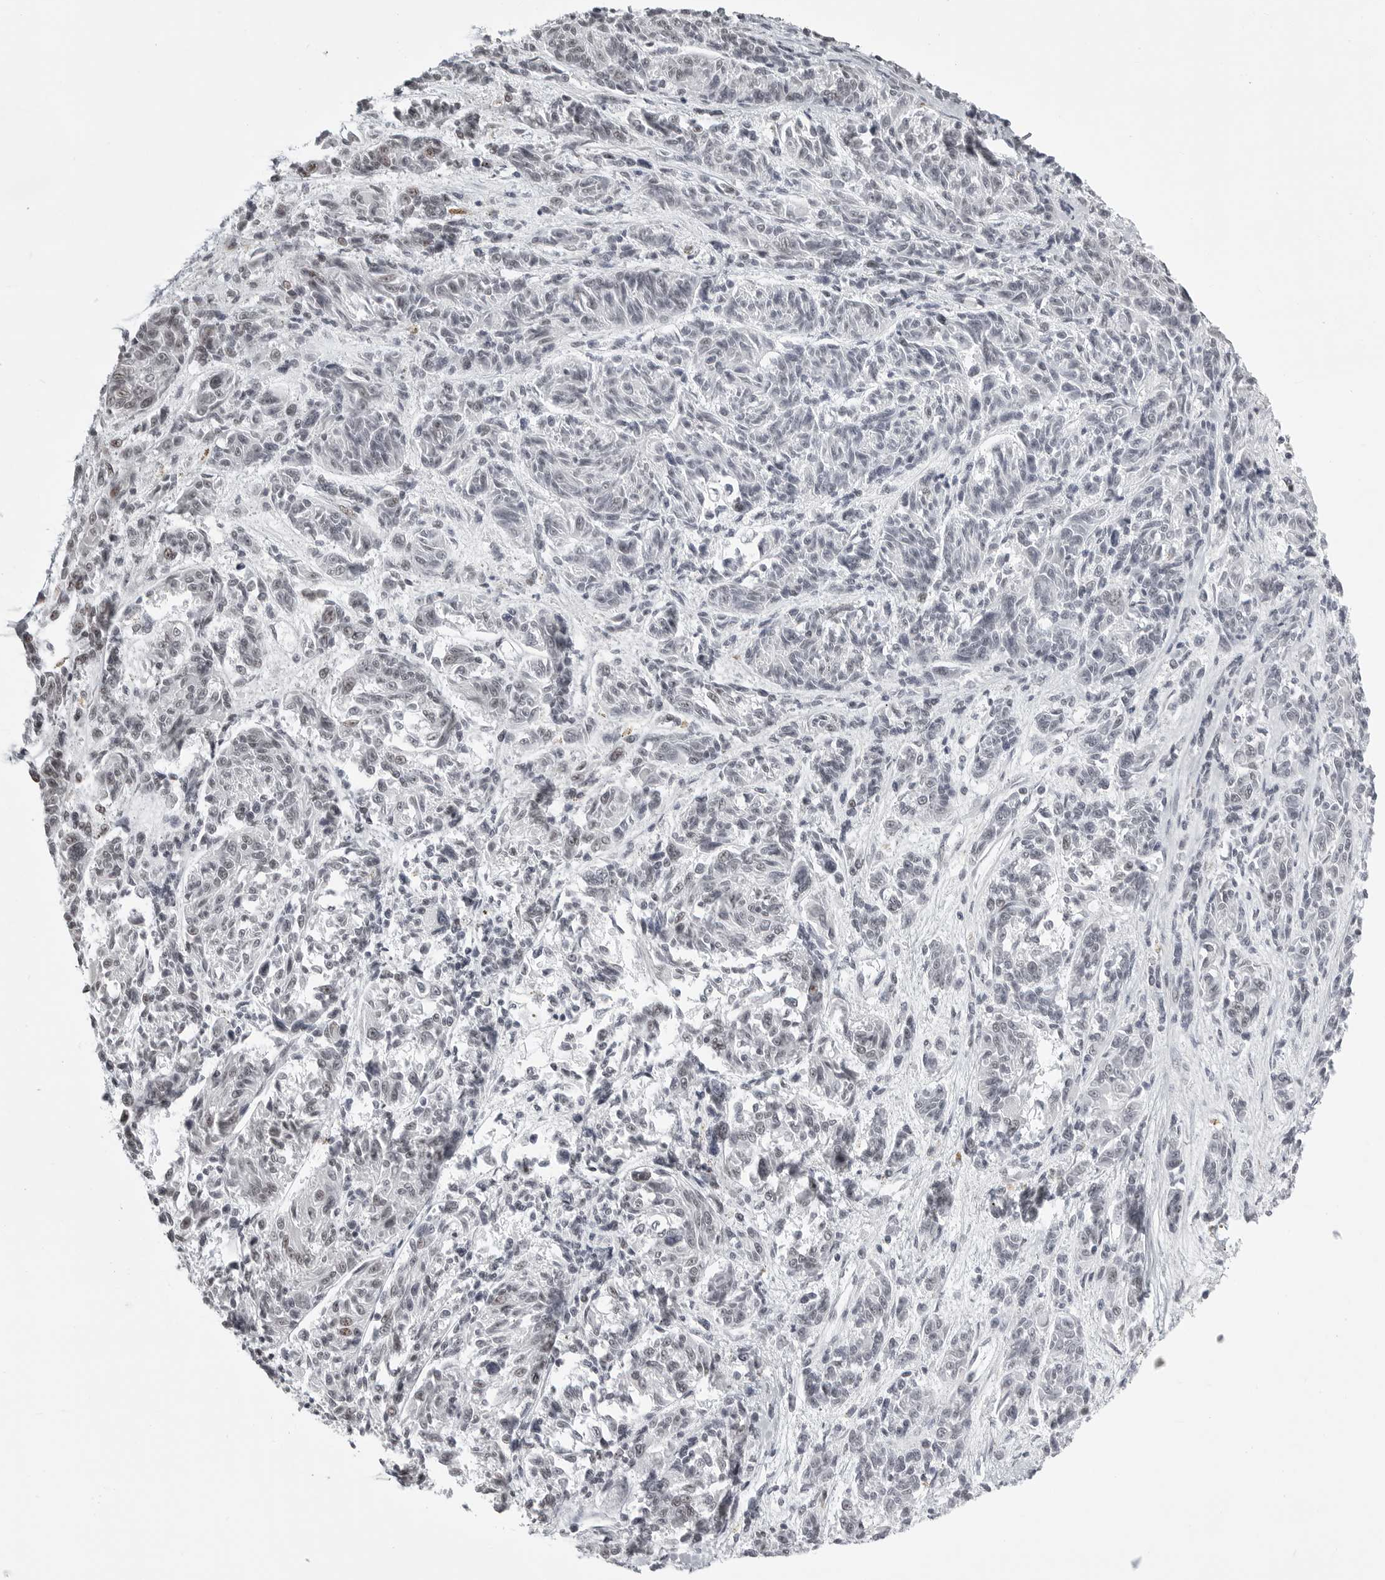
{"staining": {"intensity": "negative", "quantity": "none", "location": "none"}, "tissue": "melanoma", "cell_type": "Tumor cells", "image_type": "cancer", "snomed": [{"axis": "morphology", "description": "Malignant melanoma, NOS"}, {"axis": "topography", "description": "Skin"}], "caption": "Tumor cells show no significant protein positivity in melanoma.", "gene": "WRAP53", "patient": {"sex": "male", "age": 53}}